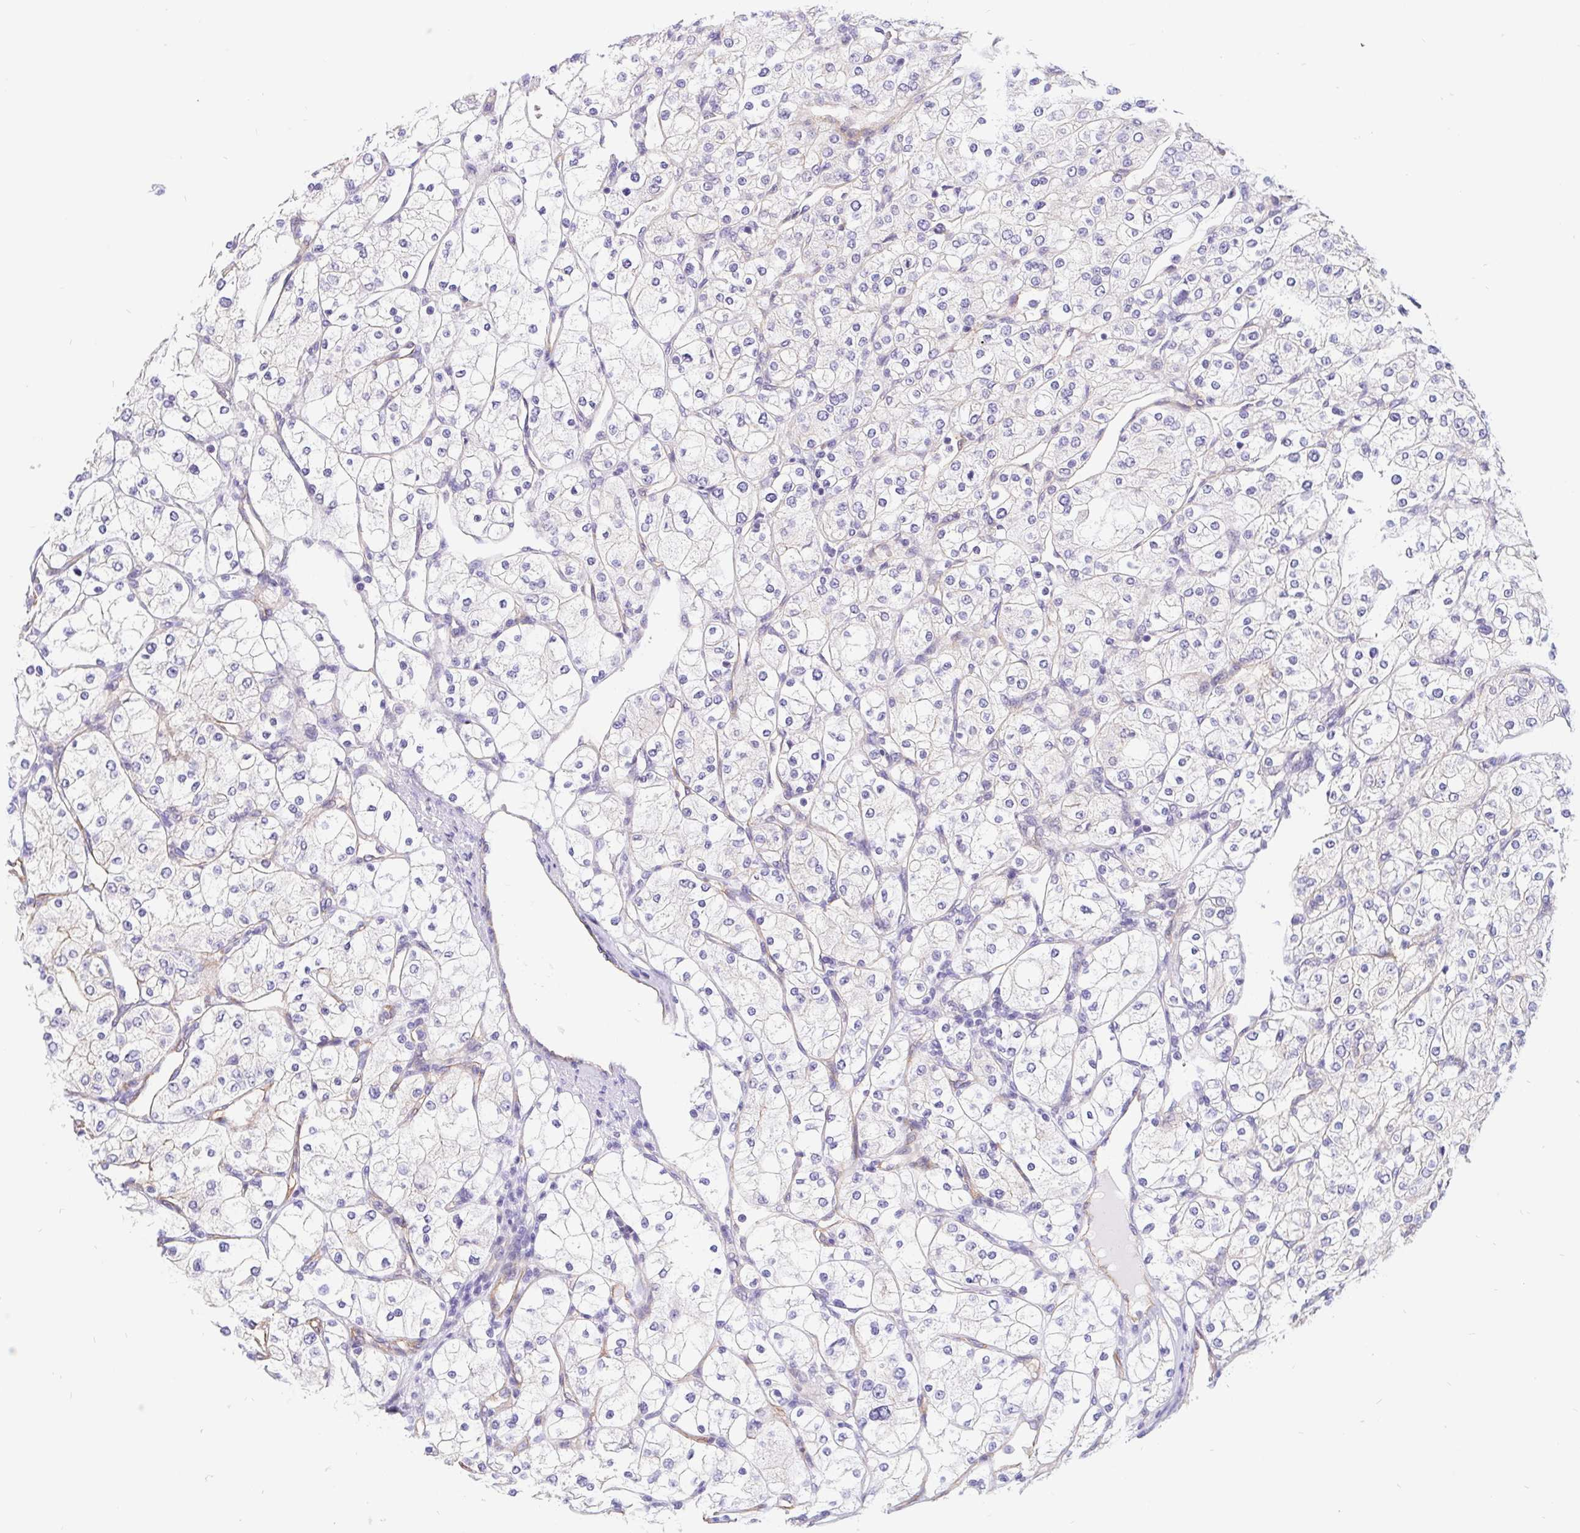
{"staining": {"intensity": "negative", "quantity": "none", "location": "none"}, "tissue": "renal cancer", "cell_type": "Tumor cells", "image_type": "cancer", "snomed": [{"axis": "morphology", "description": "Adenocarcinoma, NOS"}, {"axis": "topography", "description": "Kidney"}], "caption": "Tumor cells are negative for protein expression in human renal adenocarcinoma. (Immunohistochemistry (ihc), brightfield microscopy, high magnification).", "gene": "LIMCH1", "patient": {"sex": "male", "age": 80}}